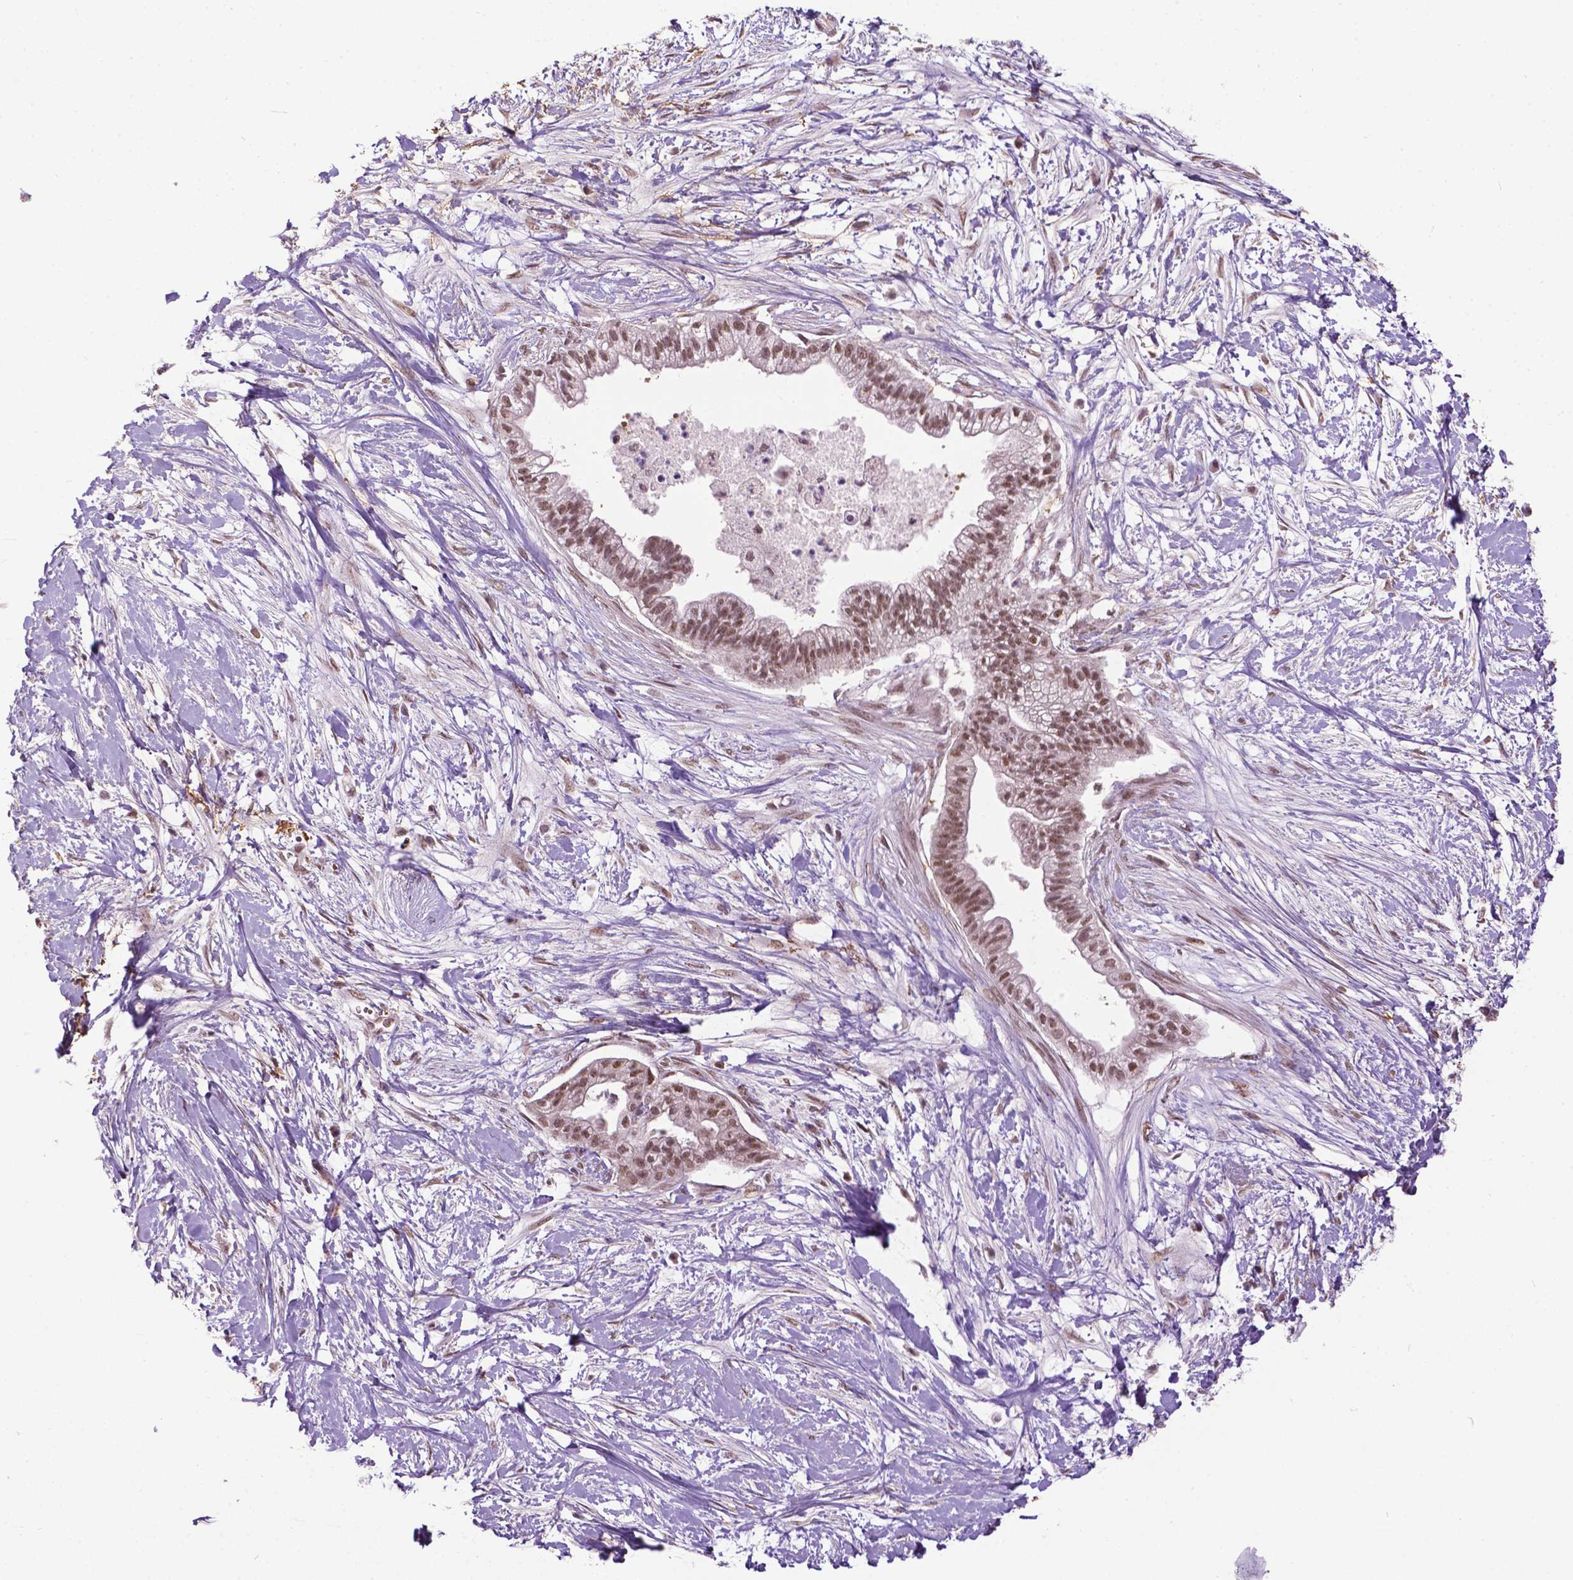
{"staining": {"intensity": "moderate", "quantity": ">75%", "location": "nuclear"}, "tissue": "pancreatic cancer", "cell_type": "Tumor cells", "image_type": "cancer", "snomed": [{"axis": "morphology", "description": "Normal tissue, NOS"}, {"axis": "morphology", "description": "Adenocarcinoma, NOS"}, {"axis": "topography", "description": "Lymph node"}, {"axis": "topography", "description": "Pancreas"}], "caption": "The micrograph shows immunohistochemical staining of pancreatic cancer (adenocarcinoma). There is moderate nuclear positivity is identified in approximately >75% of tumor cells.", "gene": "UBQLN4", "patient": {"sex": "female", "age": 58}}